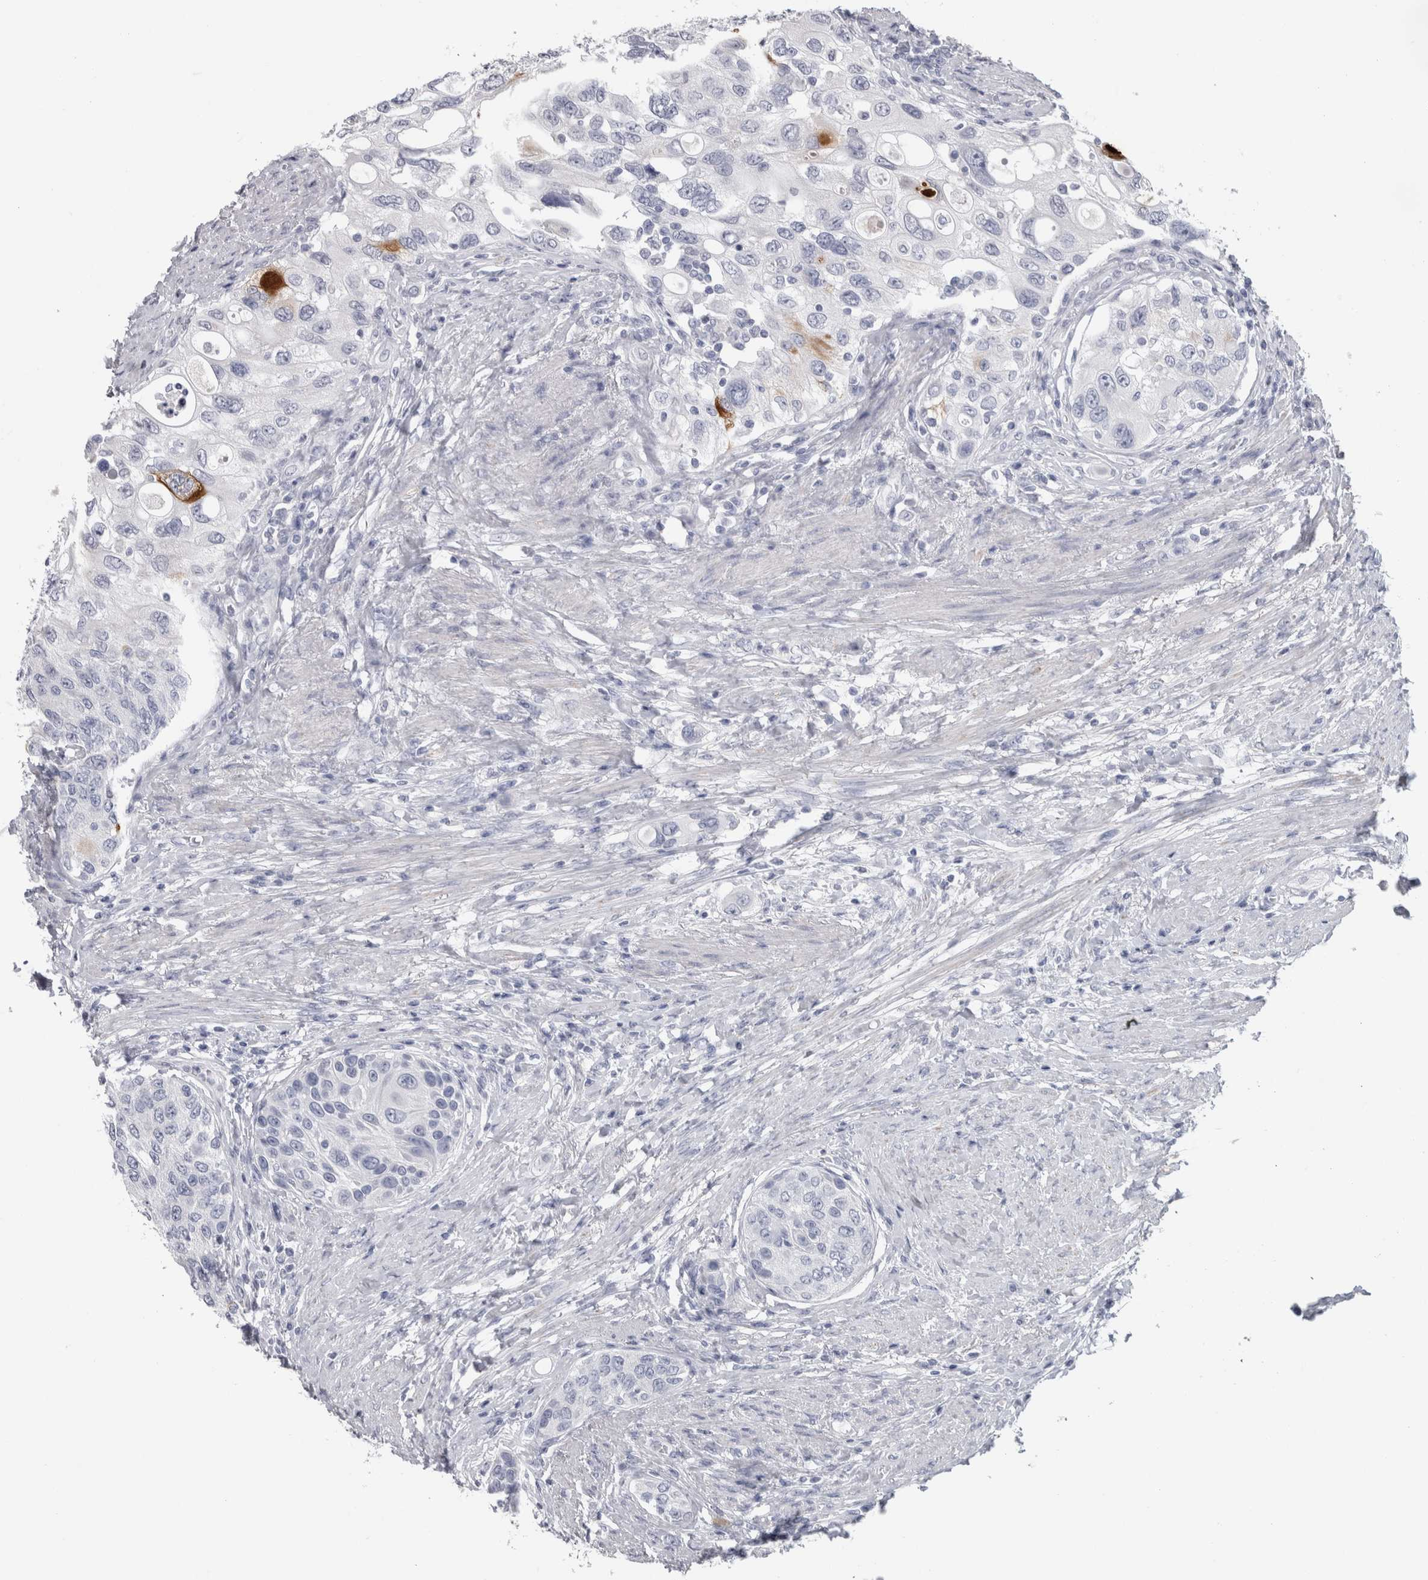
{"staining": {"intensity": "negative", "quantity": "none", "location": "none"}, "tissue": "urothelial cancer", "cell_type": "Tumor cells", "image_type": "cancer", "snomed": [{"axis": "morphology", "description": "Urothelial carcinoma, High grade"}, {"axis": "topography", "description": "Urinary bladder"}], "caption": "A high-resolution micrograph shows IHC staining of urothelial carcinoma (high-grade), which displays no significant expression in tumor cells.", "gene": "MSMB", "patient": {"sex": "female", "age": 56}}